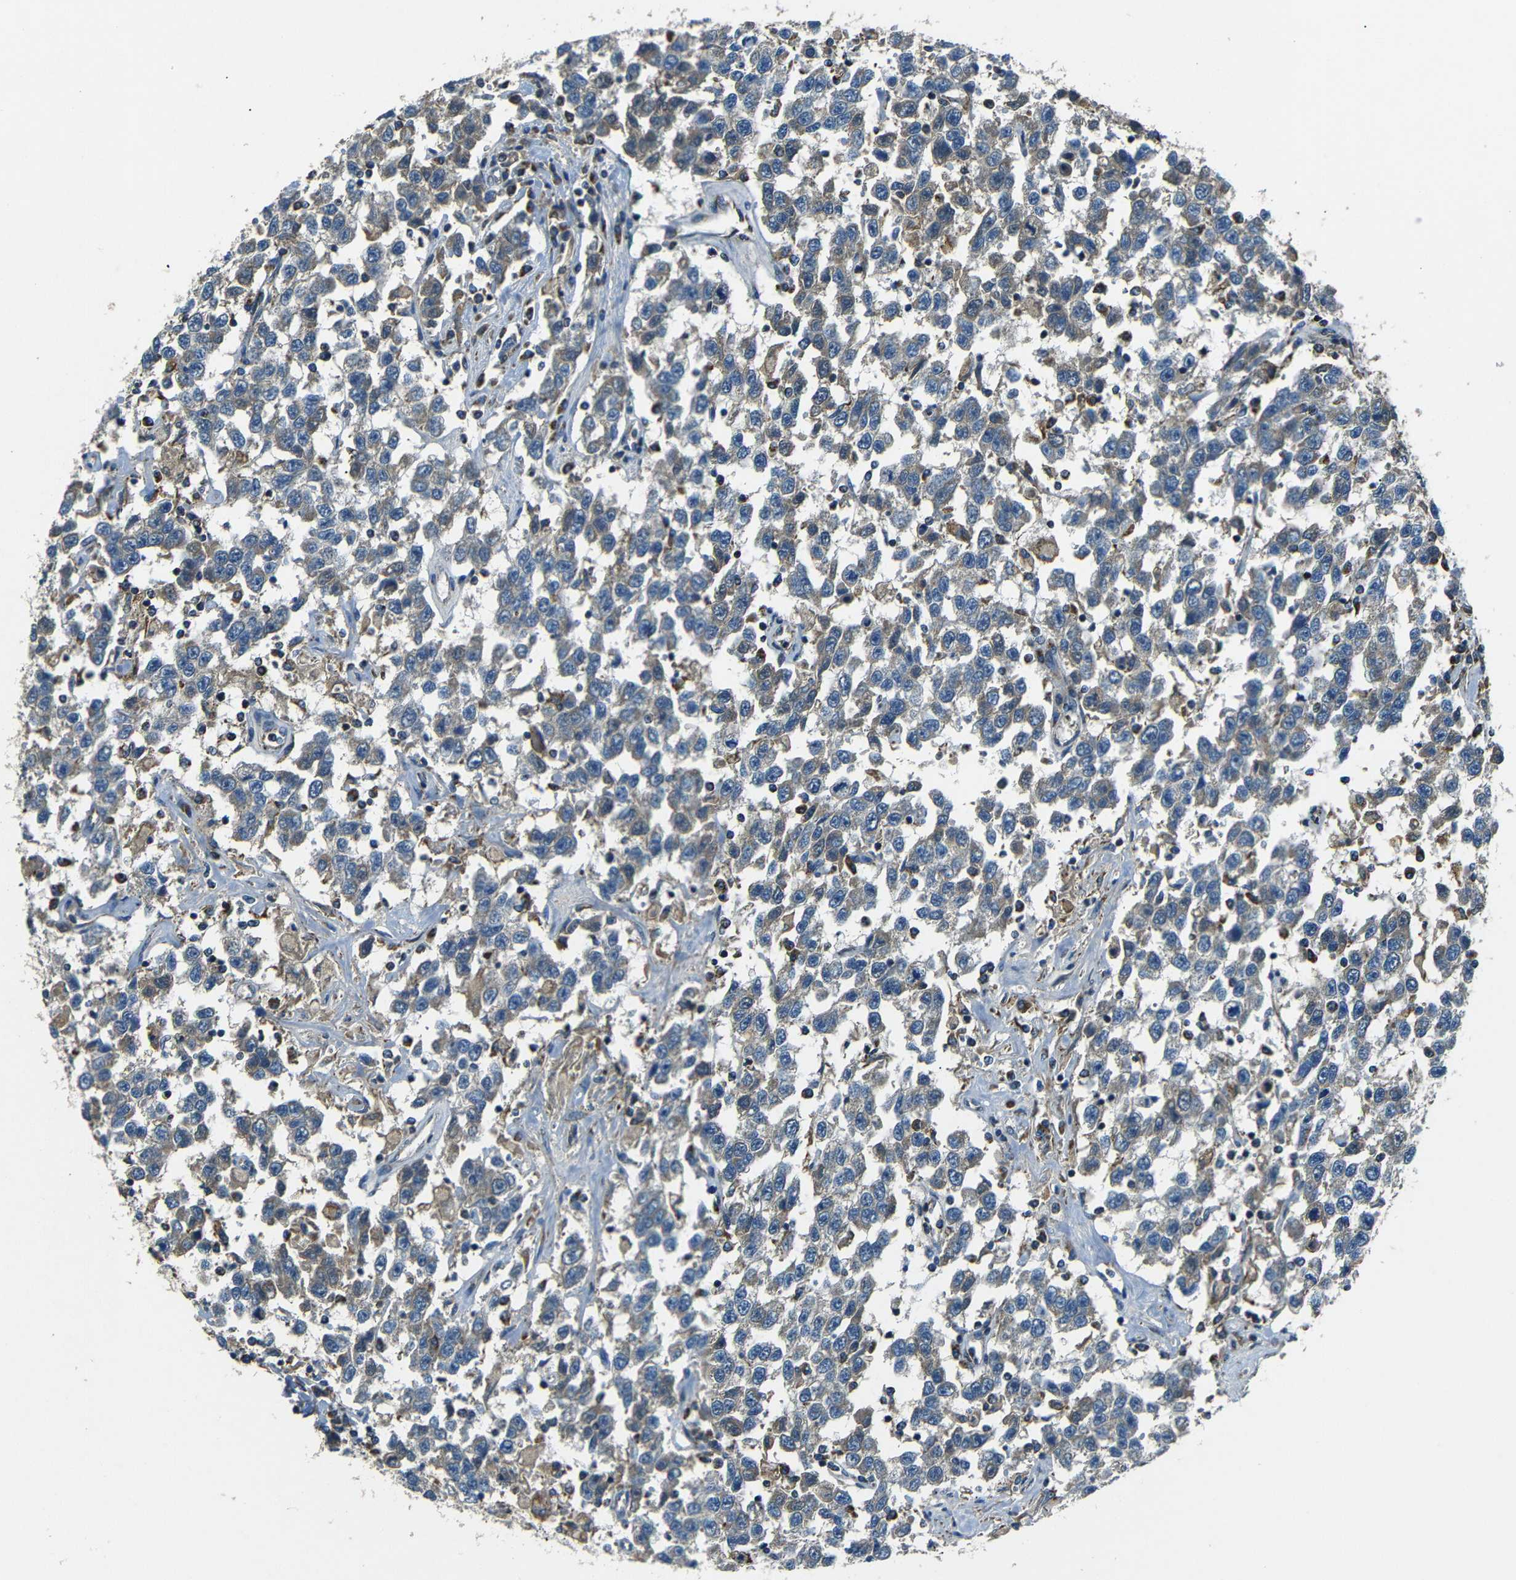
{"staining": {"intensity": "weak", "quantity": ">75%", "location": "cytoplasmic/membranous"}, "tissue": "testis cancer", "cell_type": "Tumor cells", "image_type": "cancer", "snomed": [{"axis": "morphology", "description": "Seminoma, NOS"}, {"axis": "topography", "description": "Testis"}], "caption": "High-magnification brightfield microscopy of seminoma (testis) stained with DAB (3,3'-diaminobenzidine) (brown) and counterstained with hematoxylin (blue). tumor cells exhibit weak cytoplasmic/membranous staining is identified in about>75% of cells. (Stains: DAB in brown, nuclei in blue, Microscopy: brightfield microscopy at high magnification).", "gene": "NETO2", "patient": {"sex": "male", "age": 41}}